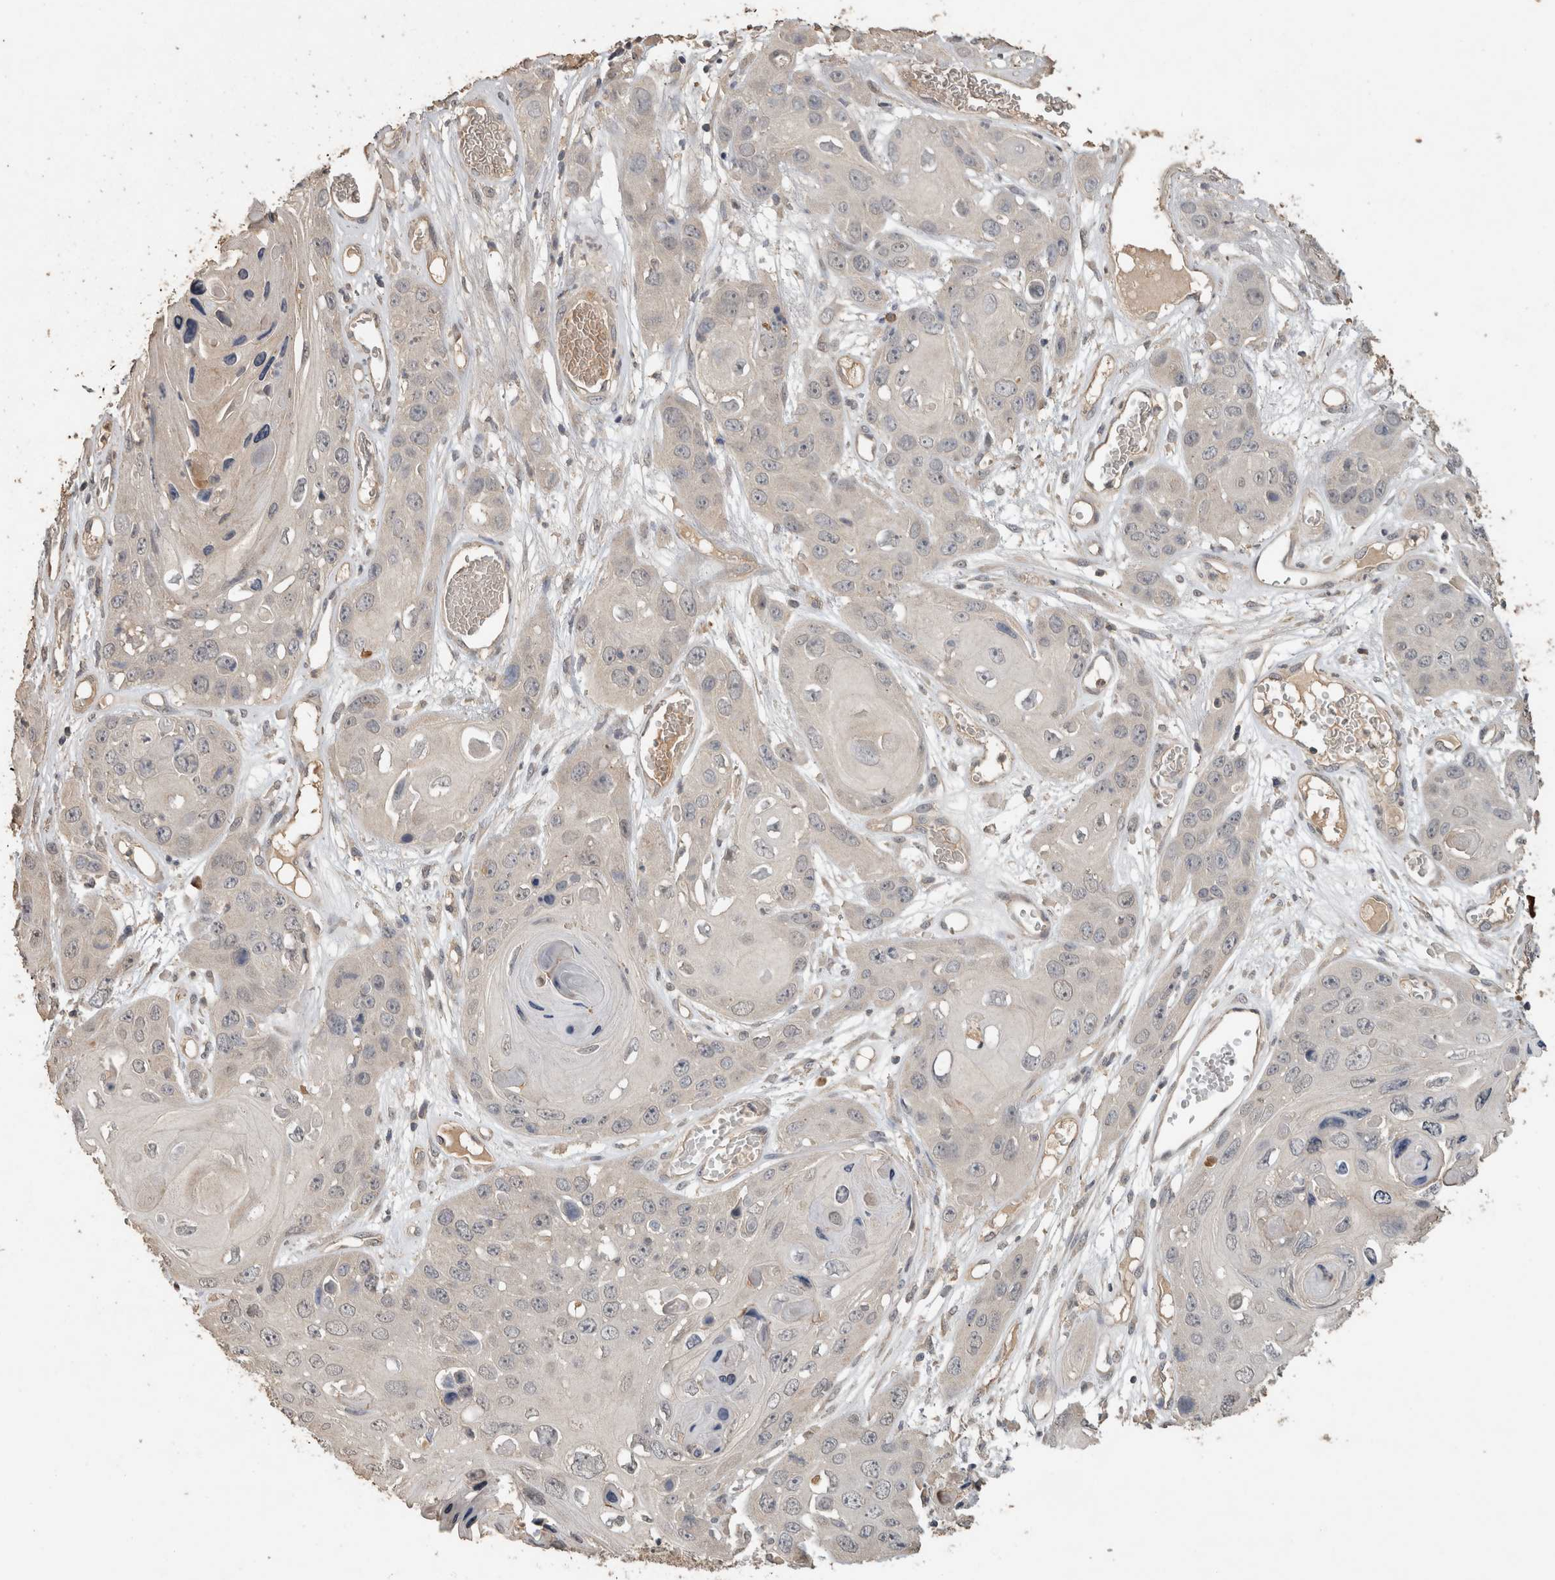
{"staining": {"intensity": "negative", "quantity": "none", "location": "none"}, "tissue": "skin cancer", "cell_type": "Tumor cells", "image_type": "cancer", "snomed": [{"axis": "morphology", "description": "Squamous cell carcinoma, NOS"}, {"axis": "topography", "description": "Skin"}], "caption": "Skin cancer (squamous cell carcinoma) stained for a protein using immunohistochemistry (IHC) exhibits no staining tumor cells.", "gene": "RHPN1", "patient": {"sex": "male", "age": 55}}